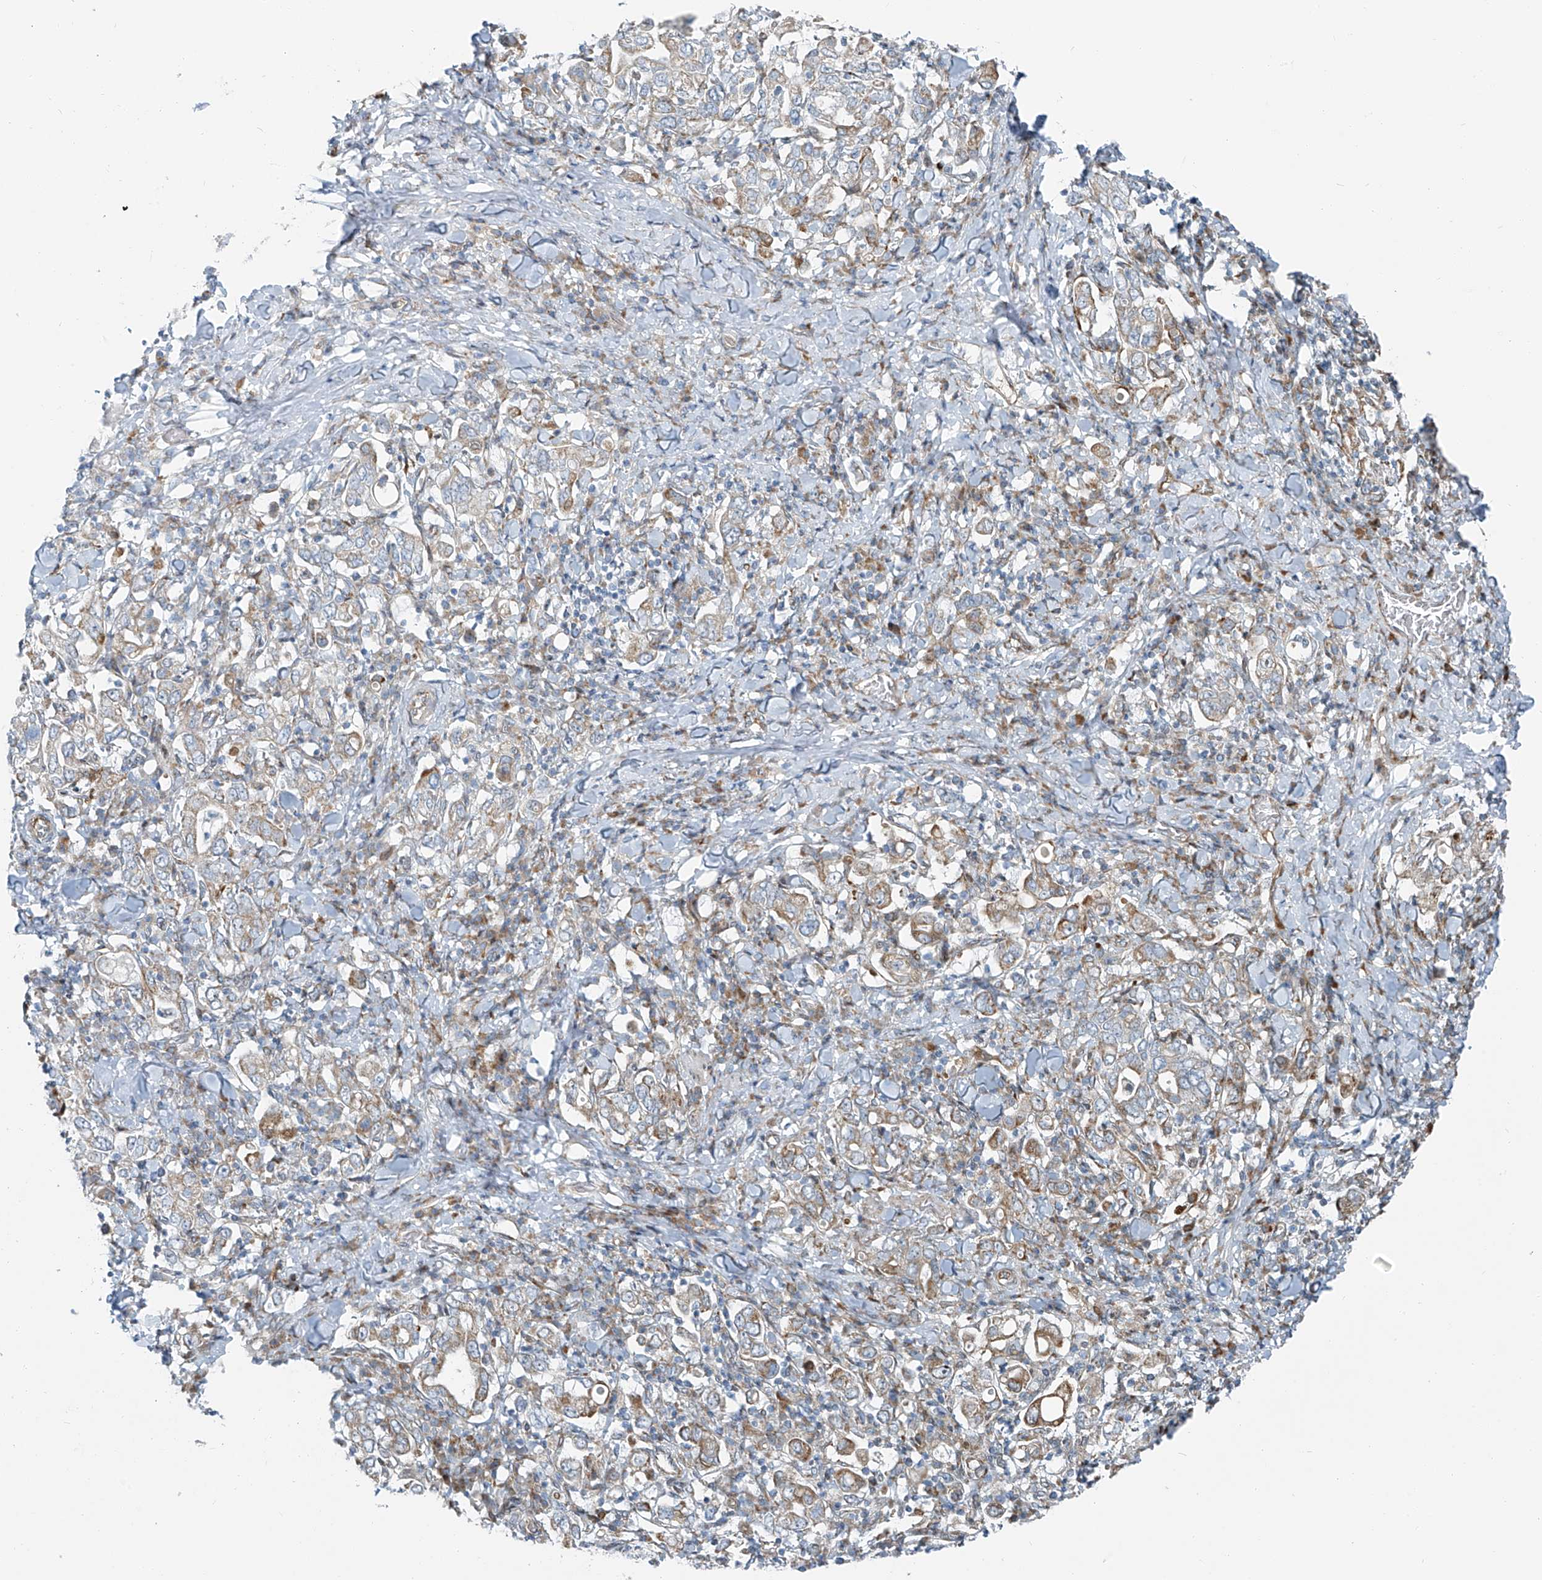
{"staining": {"intensity": "moderate", "quantity": "25%-75%", "location": "cytoplasmic/membranous"}, "tissue": "stomach cancer", "cell_type": "Tumor cells", "image_type": "cancer", "snomed": [{"axis": "morphology", "description": "Adenocarcinoma, NOS"}, {"axis": "topography", "description": "Stomach, upper"}], "caption": "Protein expression analysis of adenocarcinoma (stomach) demonstrates moderate cytoplasmic/membranous staining in approximately 25%-75% of tumor cells.", "gene": "HIC2", "patient": {"sex": "male", "age": 62}}